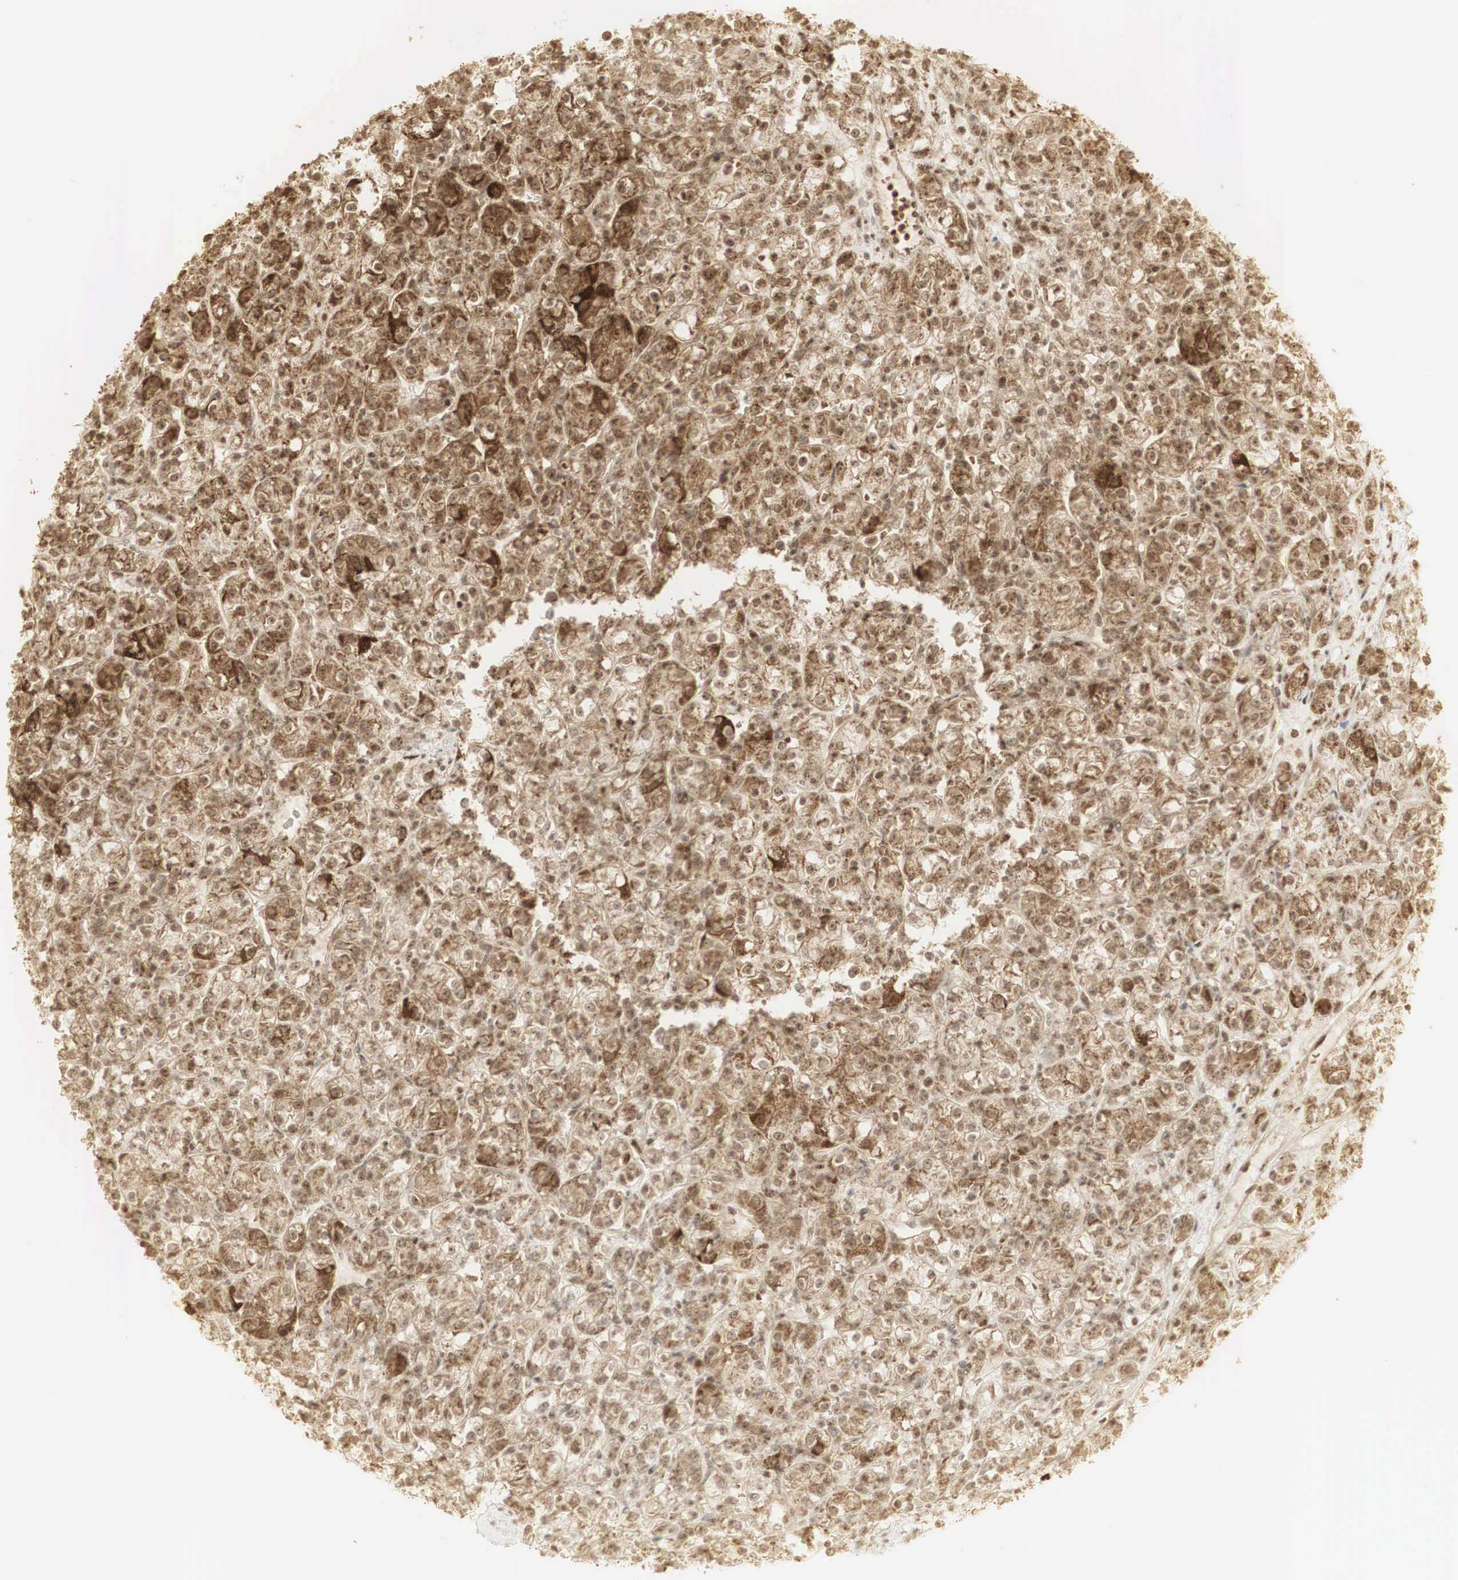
{"staining": {"intensity": "moderate", "quantity": ">75%", "location": "cytoplasmic/membranous,nuclear"}, "tissue": "renal cancer", "cell_type": "Tumor cells", "image_type": "cancer", "snomed": [{"axis": "morphology", "description": "Adenocarcinoma, NOS"}, {"axis": "topography", "description": "Kidney"}], "caption": "Tumor cells reveal medium levels of moderate cytoplasmic/membranous and nuclear expression in about >75% of cells in renal cancer. The protein of interest is shown in brown color, while the nuclei are stained blue.", "gene": "RNF113A", "patient": {"sex": "male", "age": 77}}